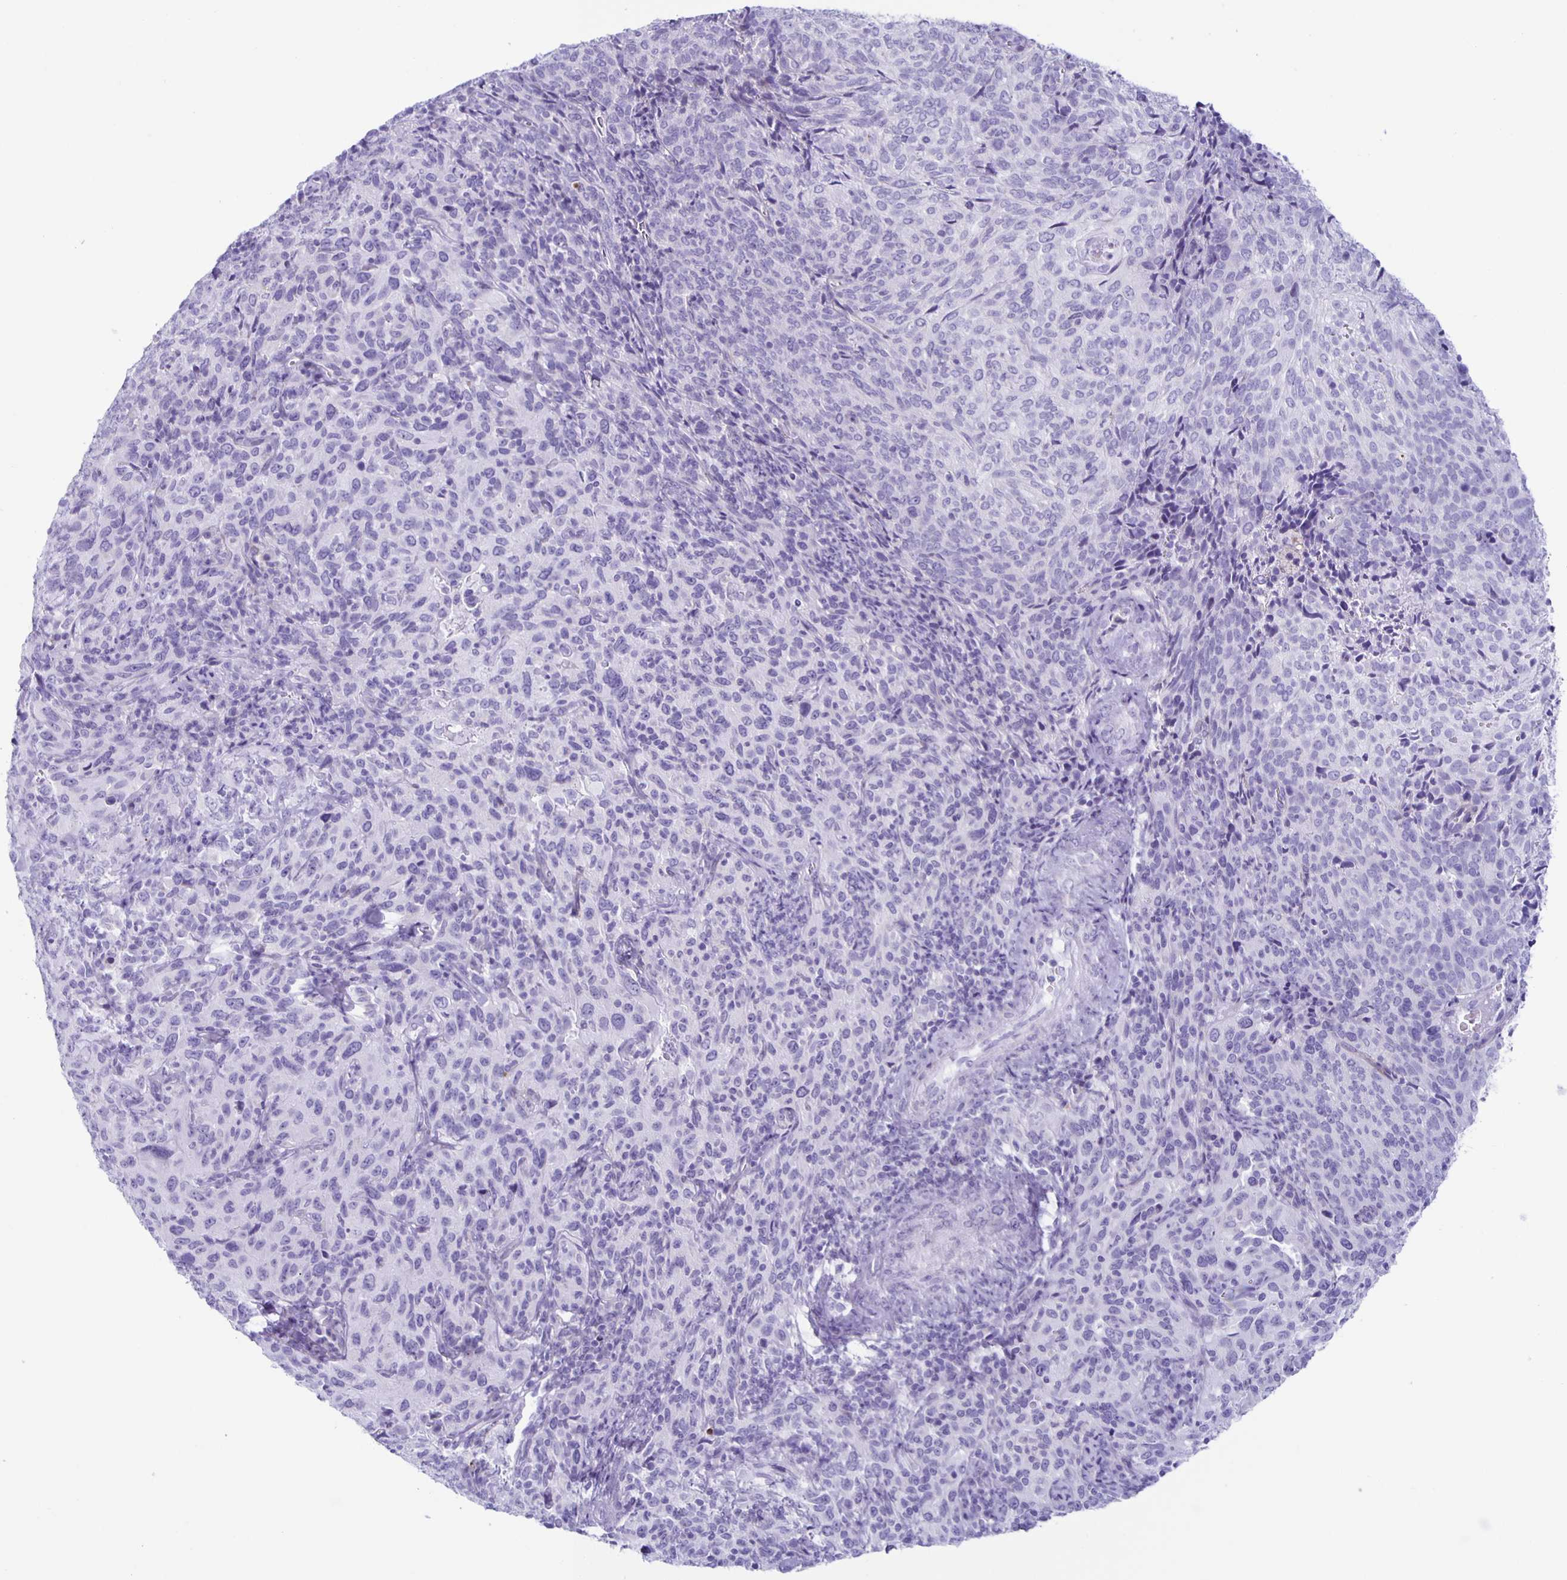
{"staining": {"intensity": "negative", "quantity": "none", "location": "none"}, "tissue": "cervical cancer", "cell_type": "Tumor cells", "image_type": "cancer", "snomed": [{"axis": "morphology", "description": "Squamous cell carcinoma, NOS"}, {"axis": "topography", "description": "Cervix"}], "caption": "Tumor cells are negative for protein expression in human cervical squamous cell carcinoma.", "gene": "AQP6", "patient": {"sex": "female", "age": 51}}